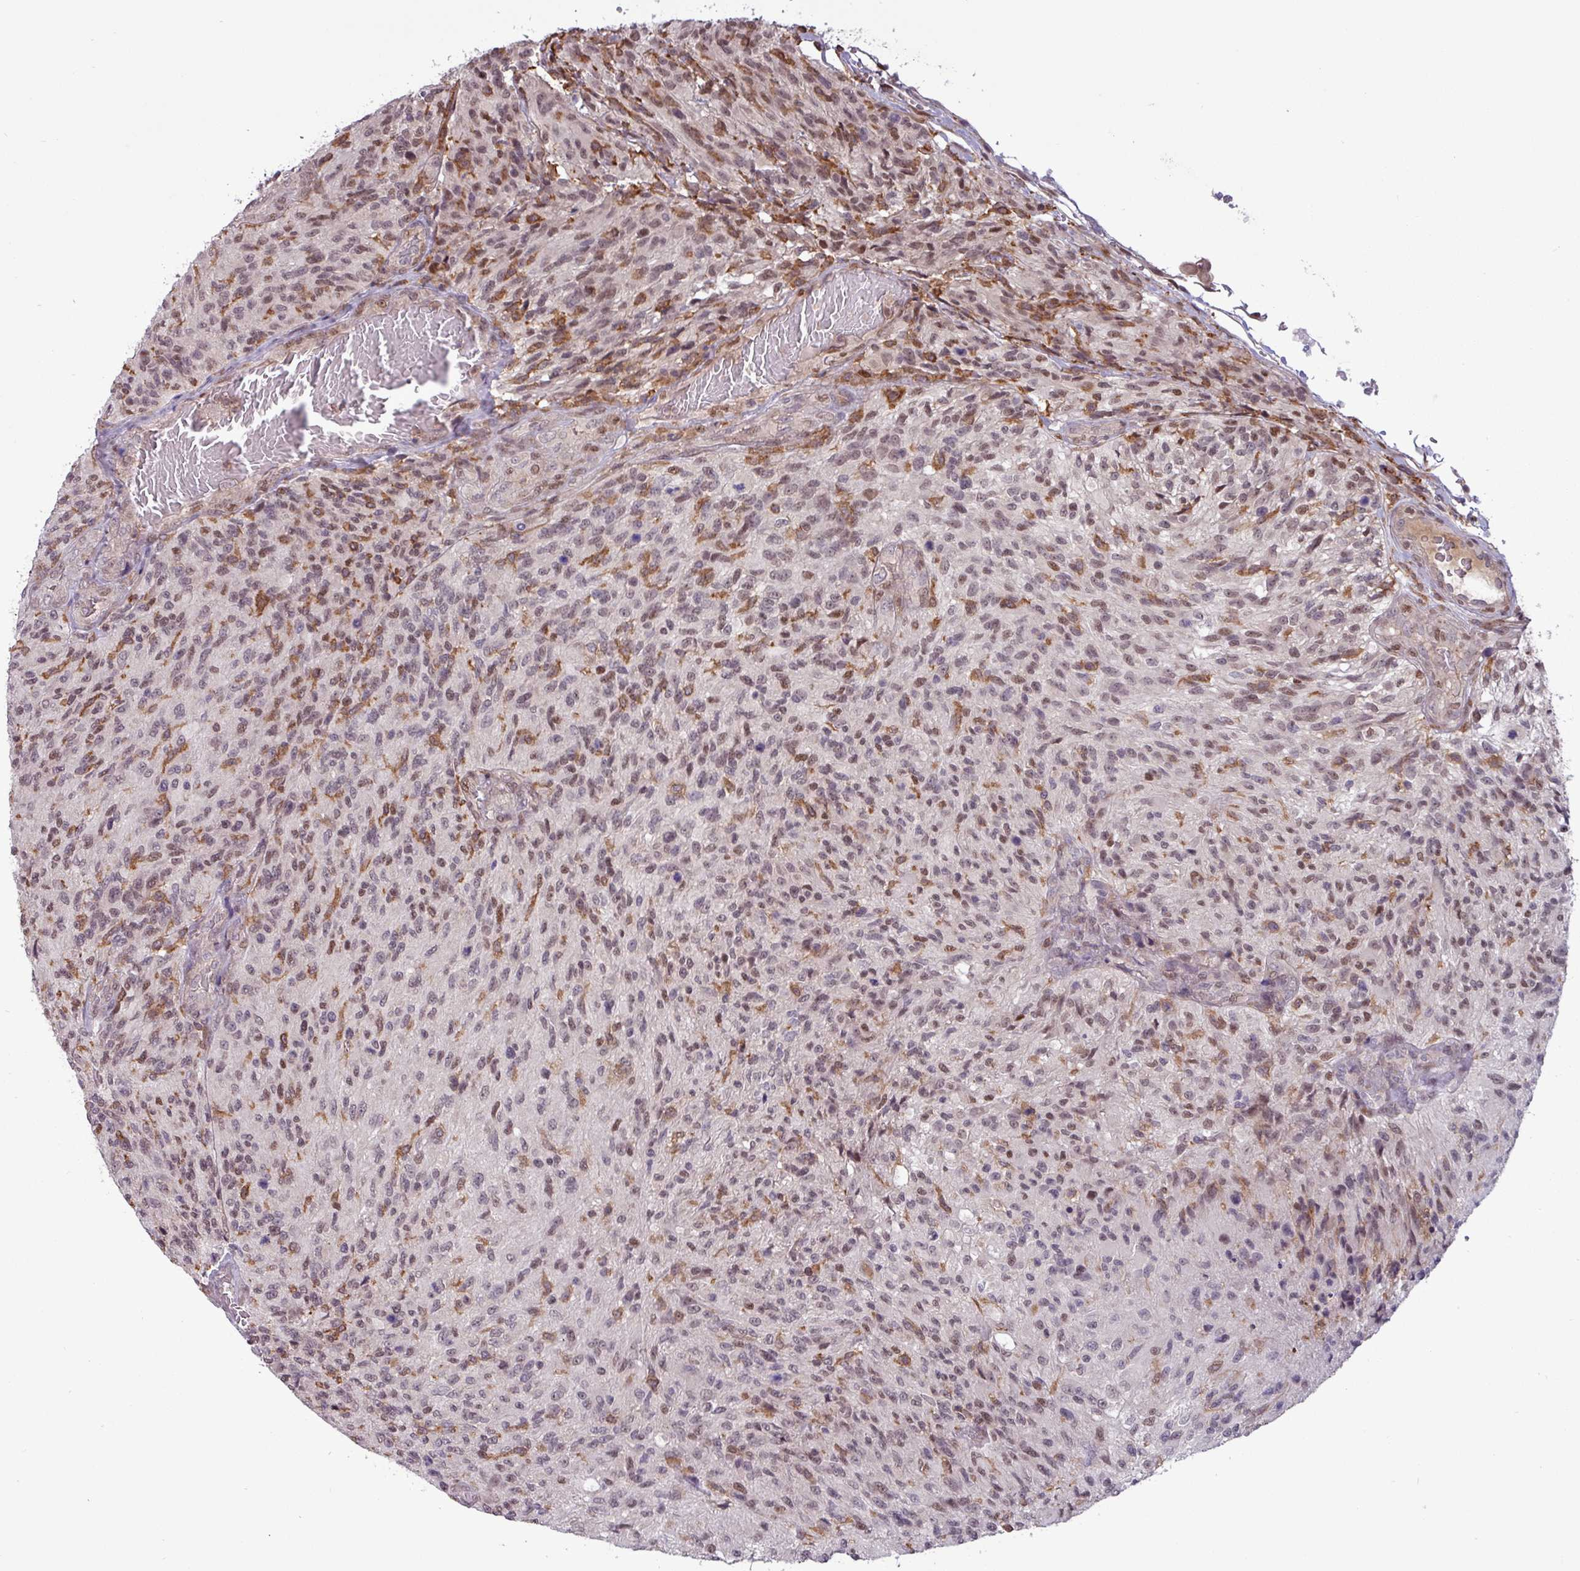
{"staining": {"intensity": "moderate", "quantity": "25%-75%", "location": "nuclear"}, "tissue": "glioma", "cell_type": "Tumor cells", "image_type": "cancer", "snomed": [{"axis": "morphology", "description": "Normal tissue, NOS"}, {"axis": "morphology", "description": "Glioma, malignant, High grade"}, {"axis": "topography", "description": "Cerebral cortex"}], "caption": "This image demonstrates glioma stained with immunohistochemistry to label a protein in brown. The nuclear of tumor cells show moderate positivity for the protein. Nuclei are counter-stained blue.", "gene": "PRRX1", "patient": {"sex": "male", "age": 56}}